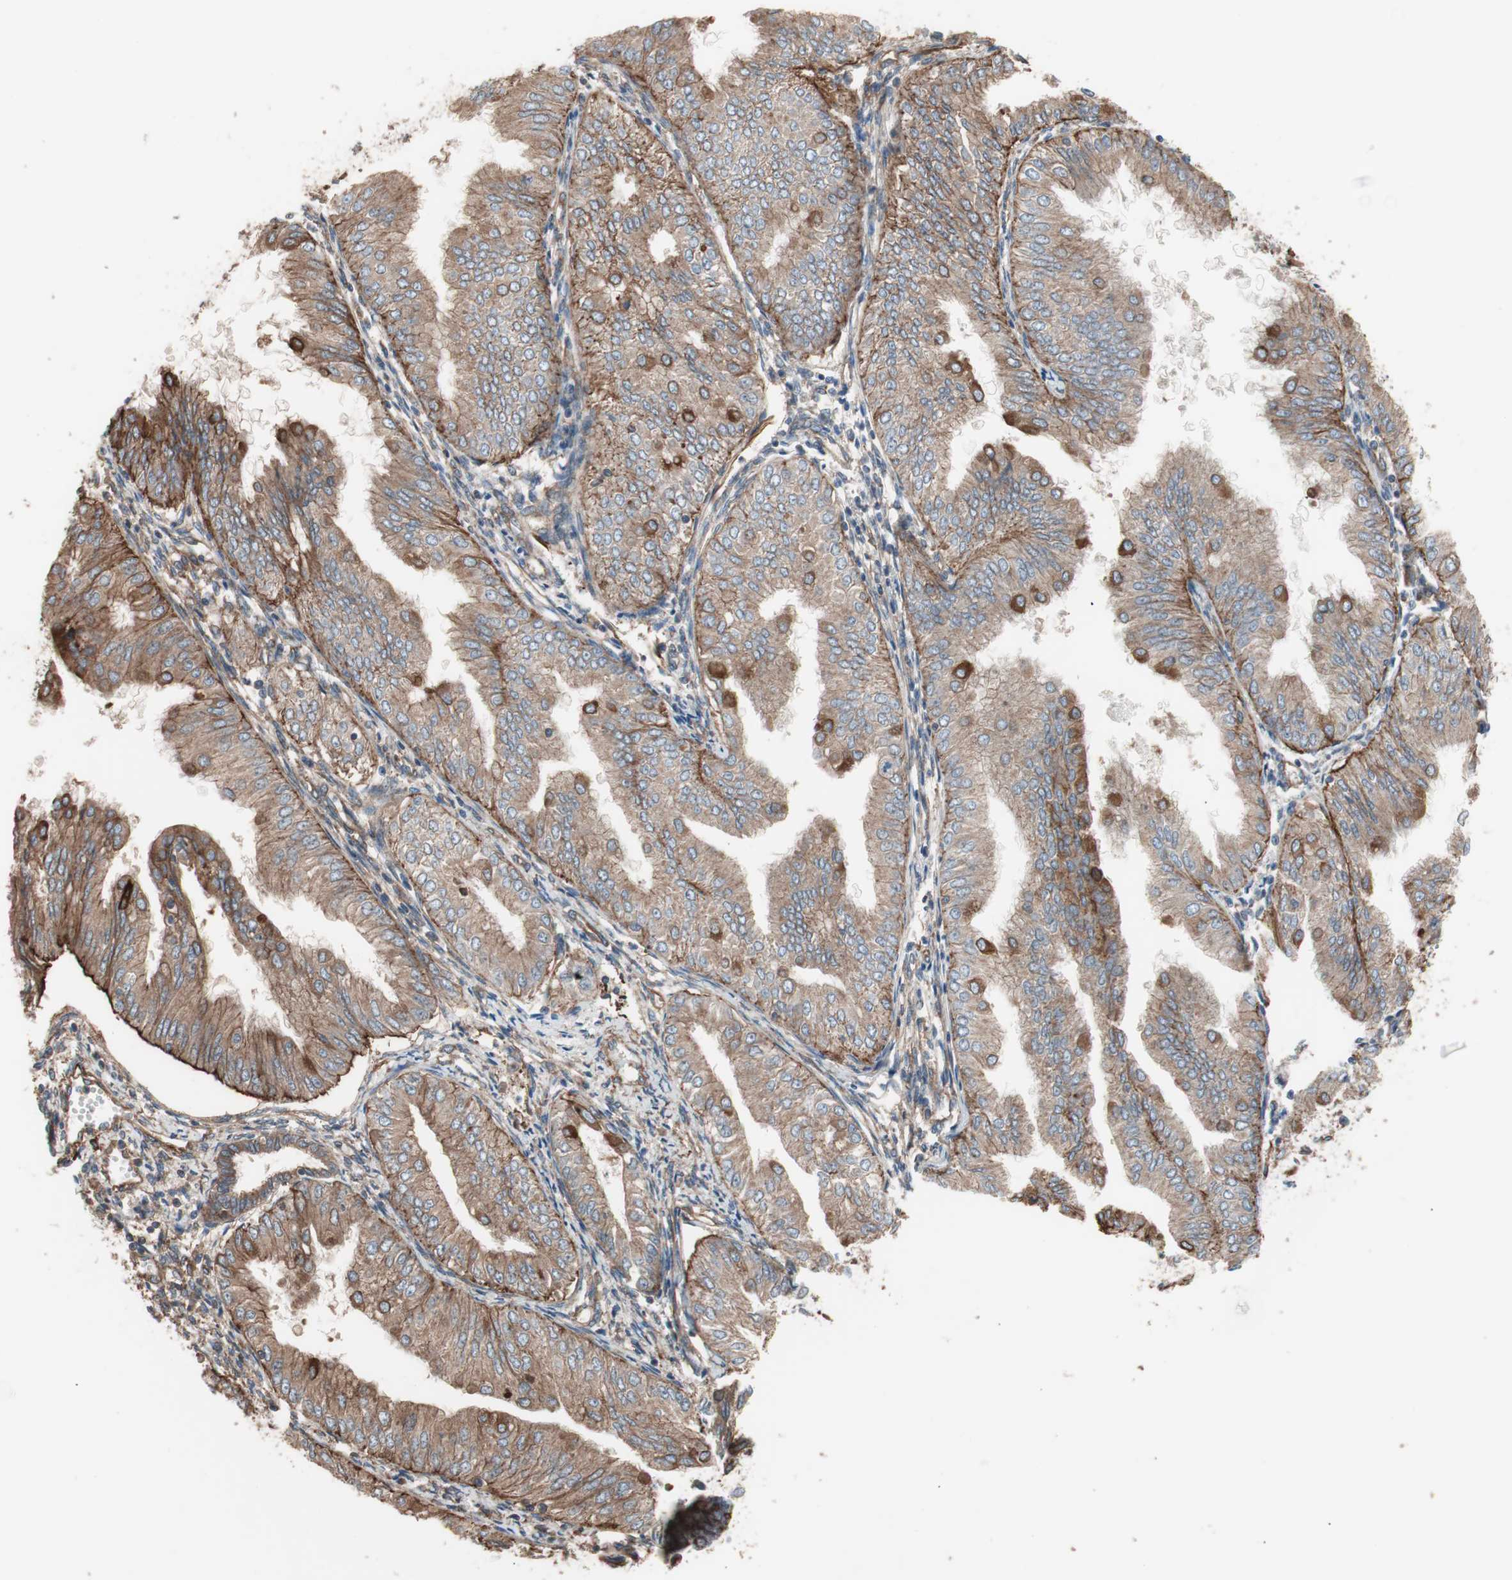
{"staining": {"intensity": "strong", "quantity": ">75%", "location": "cytoplasmic/membranous"}, "tissue": "endometrial cancer", "cell_type": "Tumor cells", "image_type": "cancer", "snomed": [{"axis": "morphology", "description": "Adenocarcinoma, NOS"}, {"axis": "topography", "description": "Endometrium"}], "caption": "A histopathology image of endometrial adenocarcinoma stained for a protein reveals strong cytoplasmic/membranous brown staining in tumor cells.", "gene": "GPSM2", "patient": {"sex": "female", "age": 53}}